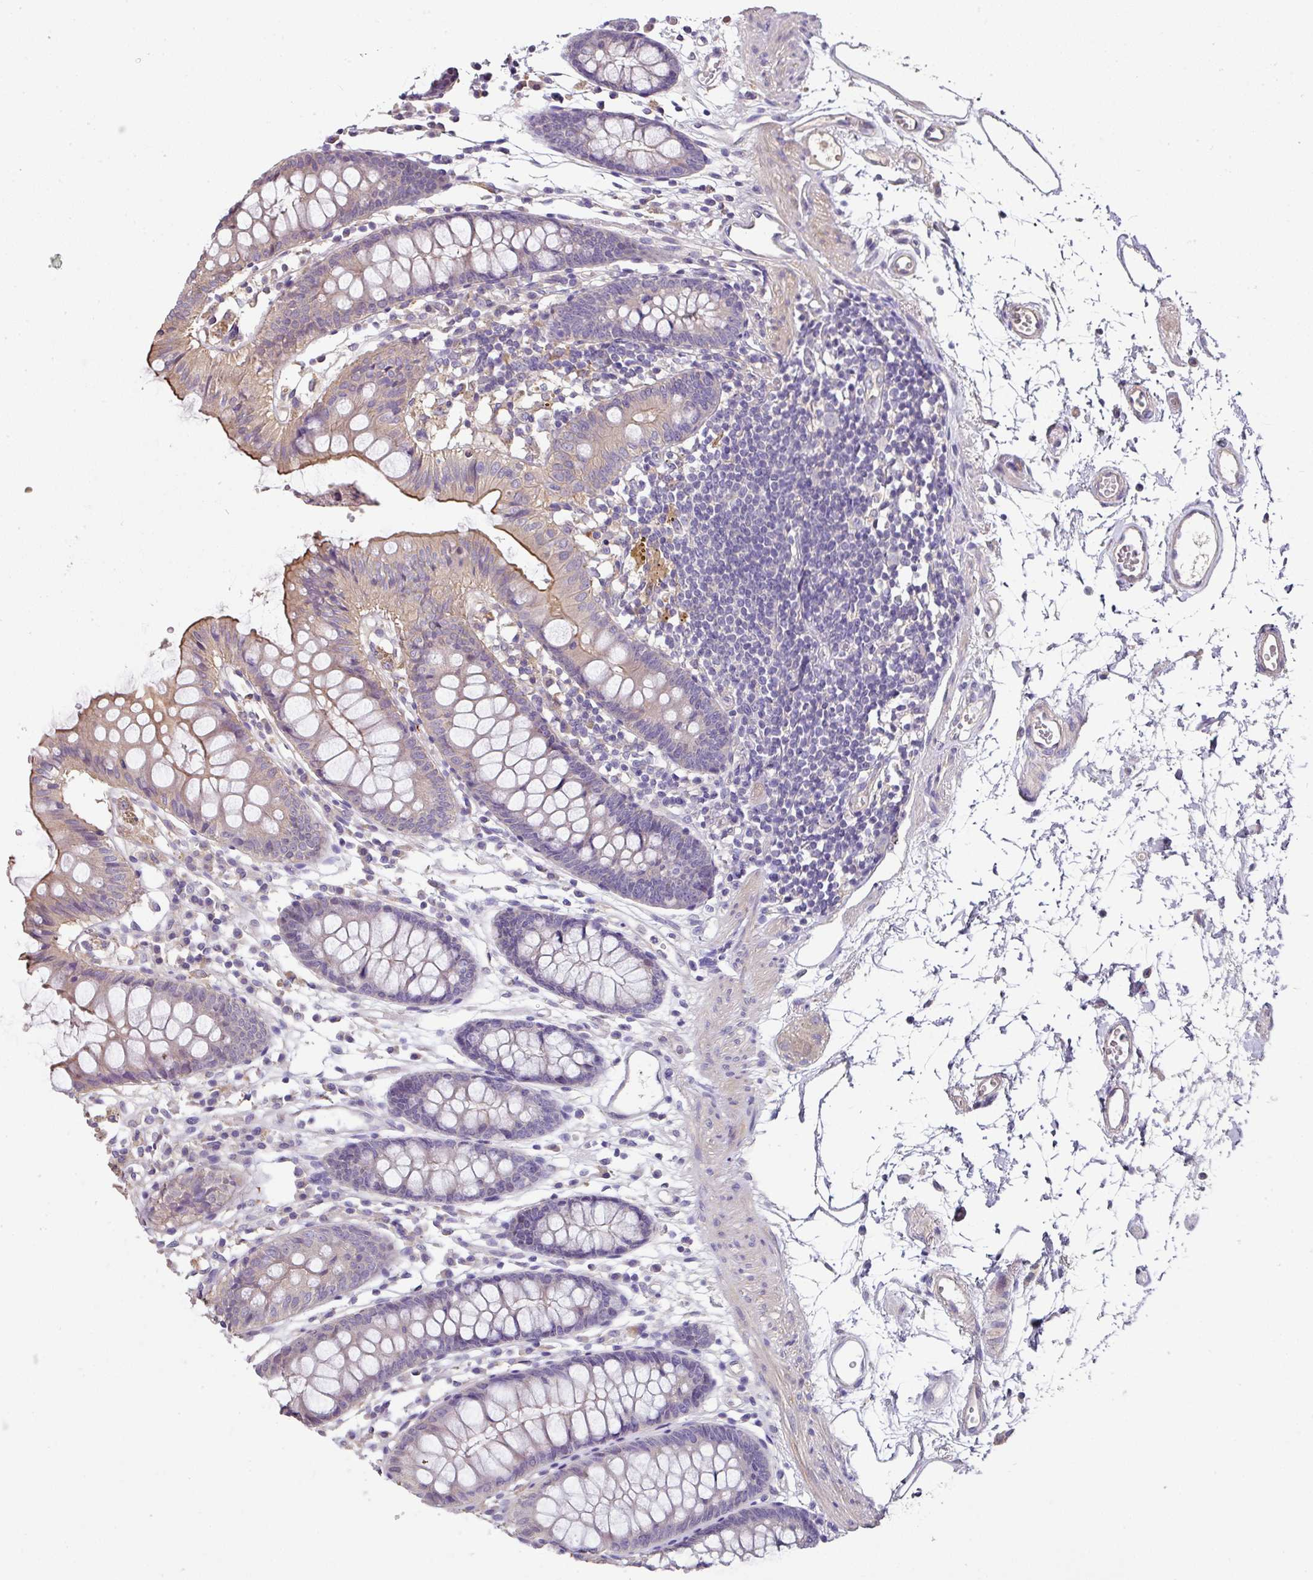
{"staining": {"intensity": "weak", "quantity": ">75%", "location": "cytoplasmic/membranous"}, "tissue": "colon", "cell_type": "Endothelial cells", "image_type": "normal", "snomed": [{"axis": "morphology", "description": "Normal tissue, NOS"}, {"axis": "topography", "description": "Colon"}], "caption": "Approximately >75% of endothelial cells in unremarkable human colon display weak cytoplasmic/membranous protein expression as visualized by brown immunohistochemical staining.", "gene": "C4orf48", "patient": {"sex": "female", "age": 84}}